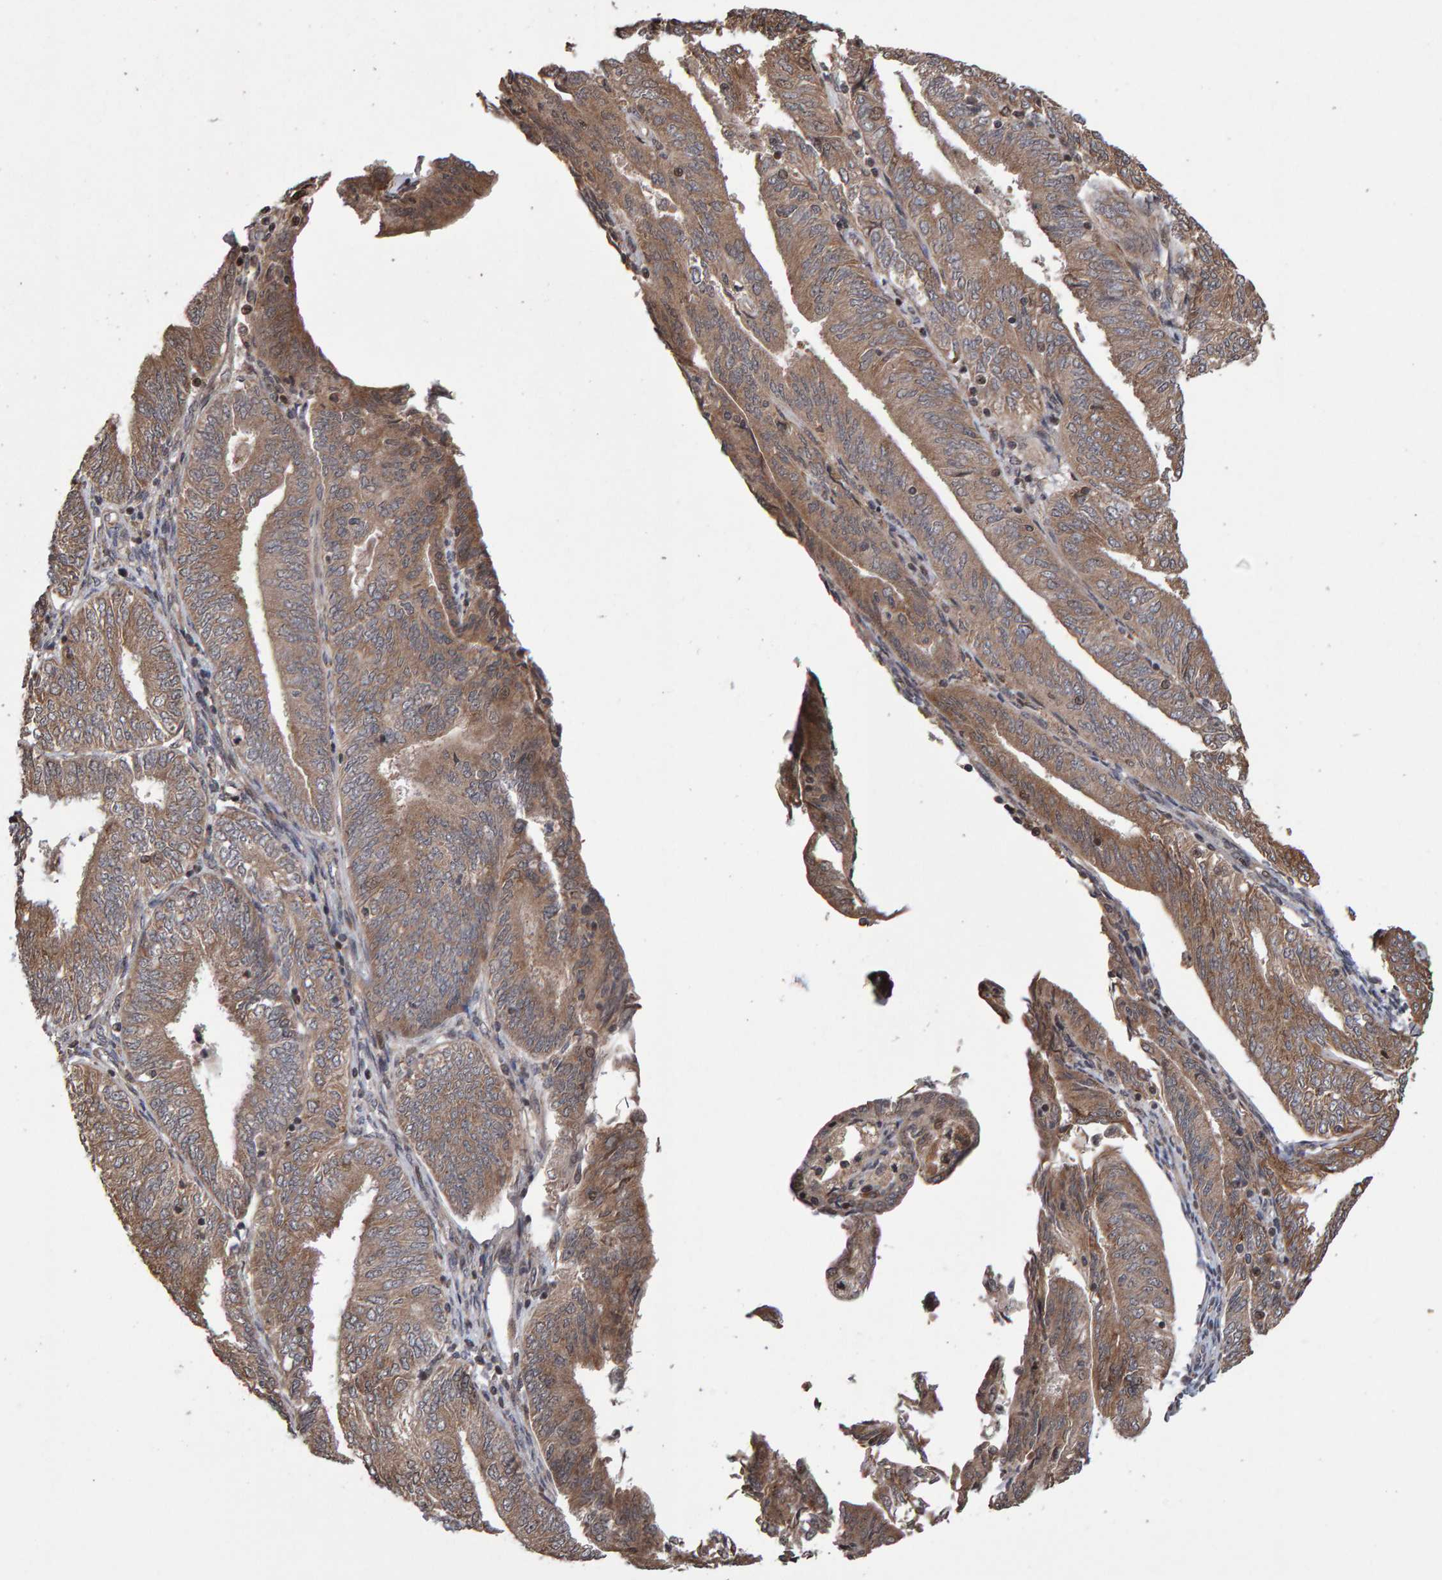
{"staining": {"intensity": "moderate", "quantity": ">75%", "location": "cytoplasmic/membranous"}, "tissue": "endometrial cancer", "cell_type": "Tumor cells", "image_type": "cancer", "snomed": [{"axis": "morphology", "description": "Adenocarcinoma, NOS"}, {"axis": "topography", "description": "Endometrium"}], "caption": "Brown immunohistochemical staining in adenocarcinoma (endometrial) shows moderate cytoplasmic/membranous staining in approximately >75% of tumor cells.", "gene": "PECR", "patient": {"sex": "female", "age": 58}}